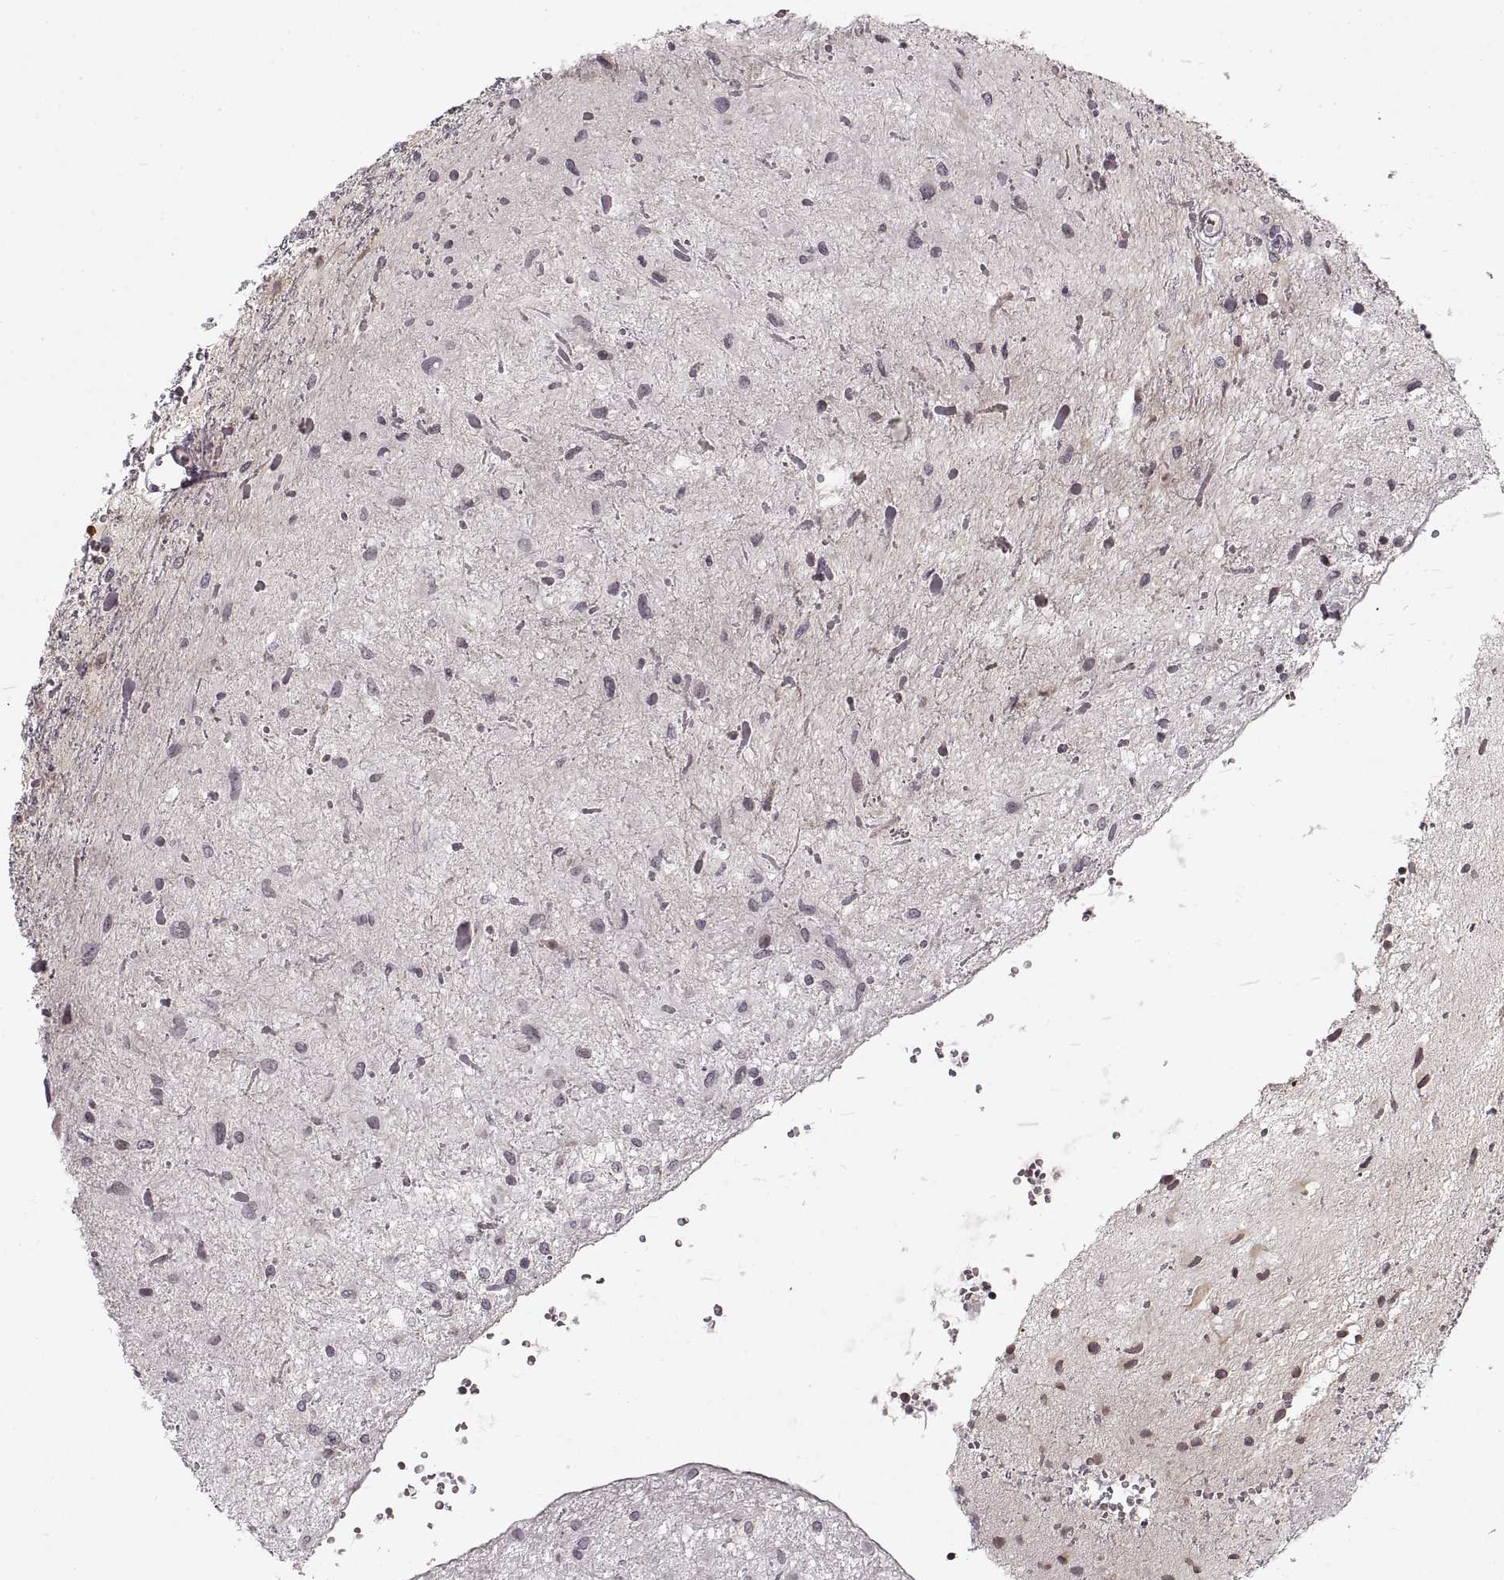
{"staining": {"intensity": "negative", "quantity": "none", "location": "none"}, "tissue": "glioma", "cell_type": "Tumor cells", "image_type": "cancer", "snomed": [{"axis": "morphology", "description": "Glioma, malignant, Low grade"}, {"axis": "topography", "description": "Cerebellum"}], "caption": "This is a photomicrograph of immunohistochemistry staining of malignant low-grade glioma, which shows no expression in tumor cells.", "gene": "ASIC3", "patient": {"sex": "female", "age": 14}}